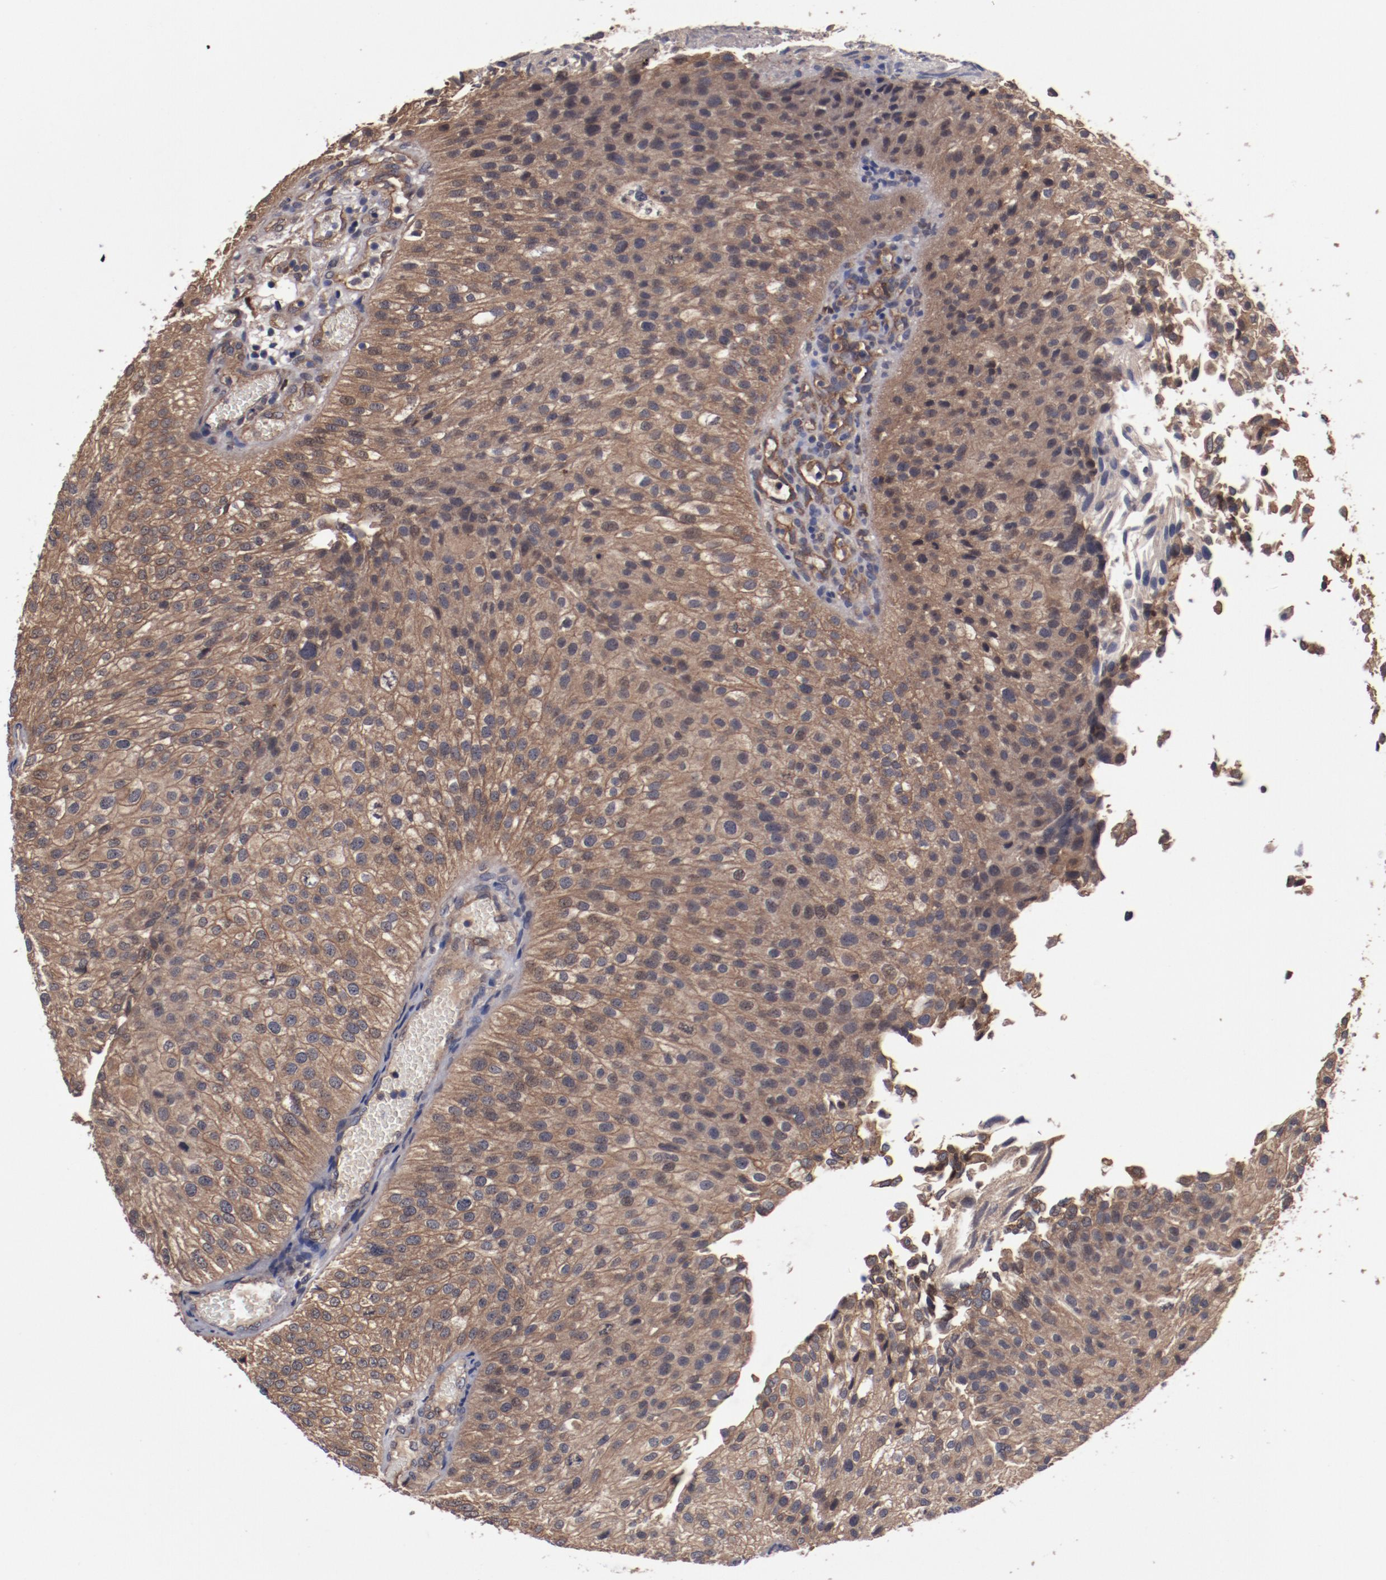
{"staining": {"intensity": "moderate", "quantity": ">75%", "location": "cytoplasmic/membranous"}, "tissue": "urothelial cancer", "cell_type": "Tumor cells", "image_type": "cancer", "snomed": [{"axis": "morphology", "description": "Urothelial carcinoma, Low grade"}, {"axis": "topography", "description": "Urinary bladder"}], "caption": "A brown stain labels moderate cytoplasmic/membranous staining of a protein in urothelial cancer tumor cells.", "gene": "DNAAF2", "patient": {"sex": "female", "age": 89}}